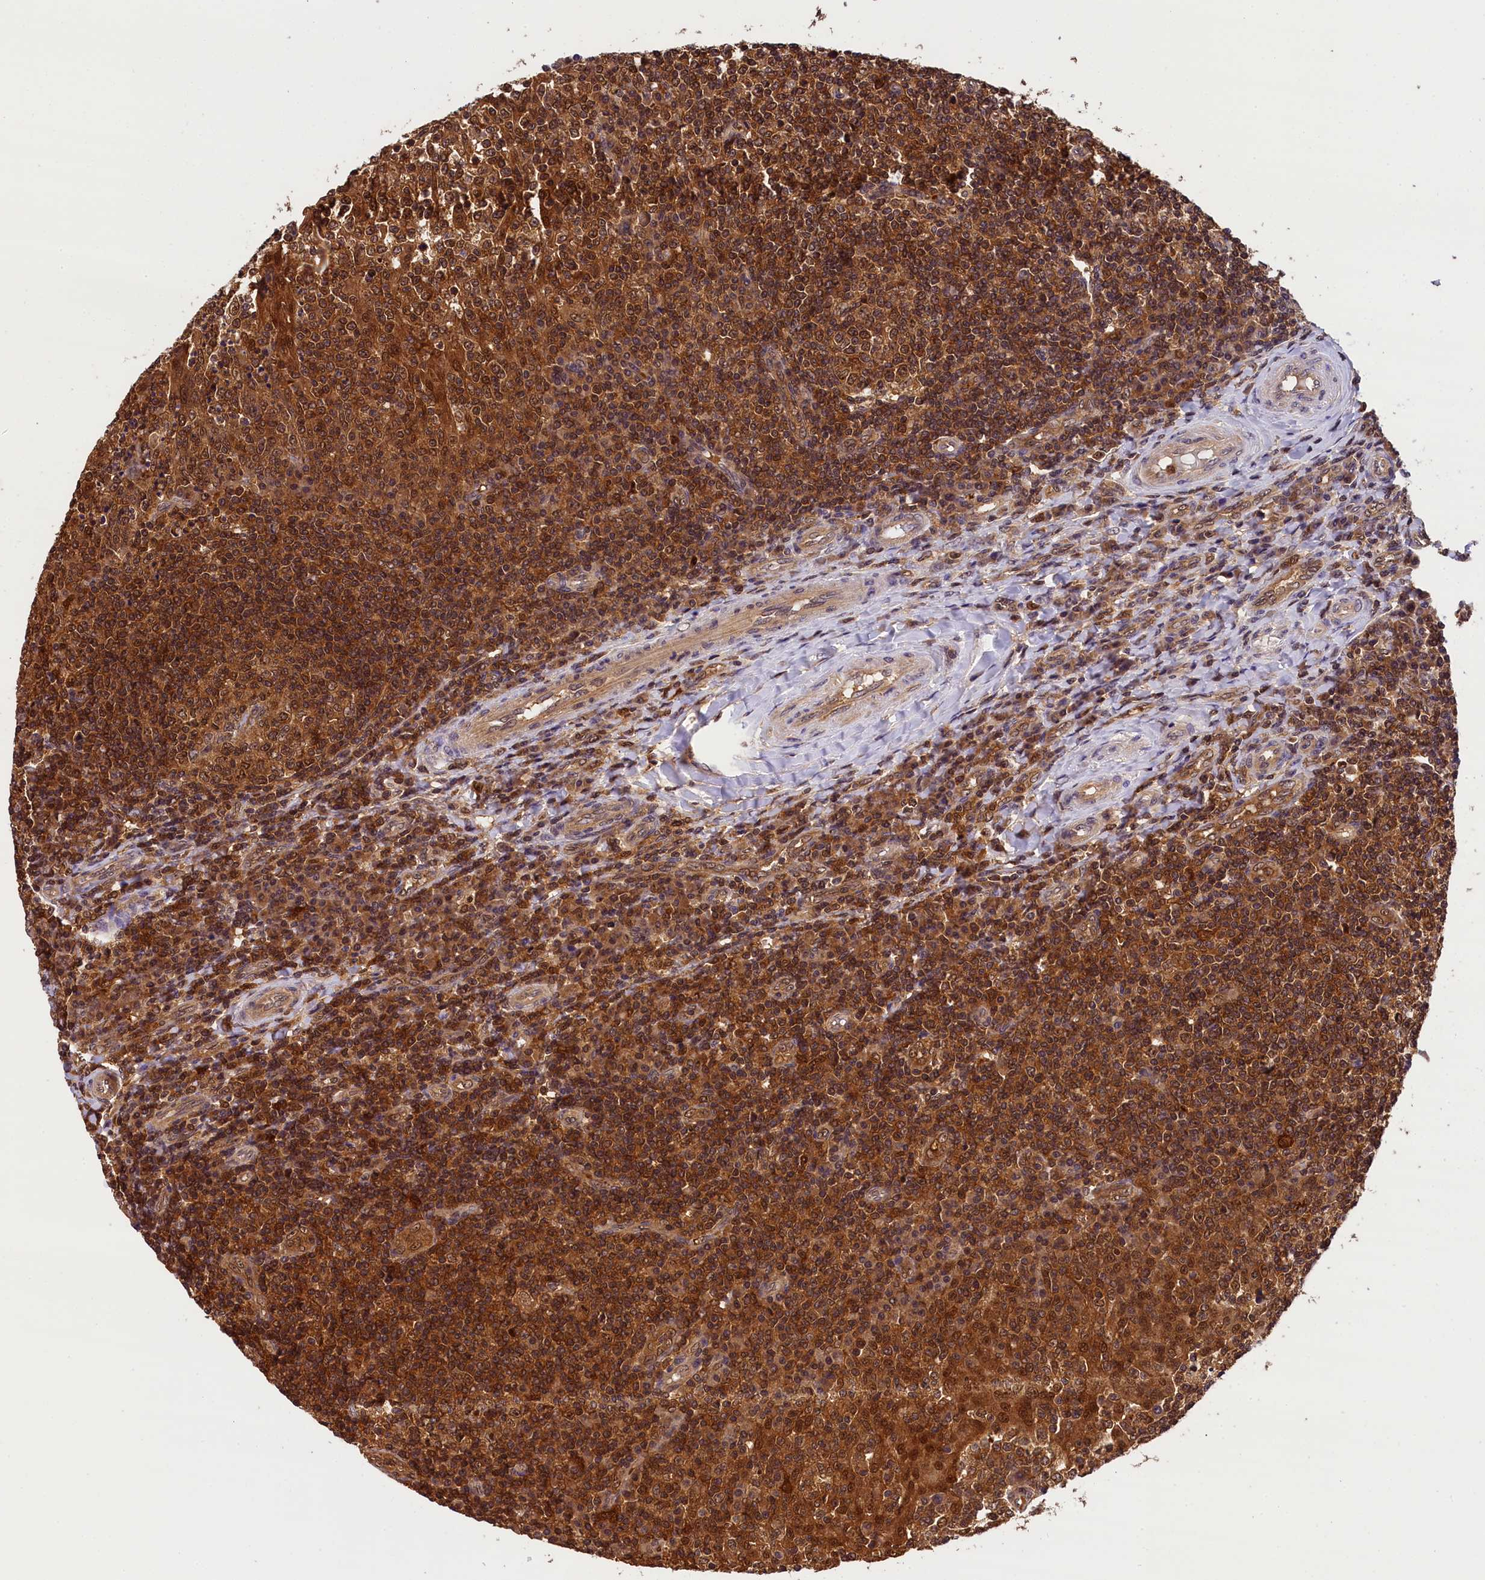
{"staining": {"intensity": "strong", "quantity": ">75%", "location": "nuclear"}, "tissue": "tonsil", "cell_type": "Germinal center cells", "image_type": "normal", "snomed": [{"axis": "morphology", "description": "Normal tissue, NOS"}, {"axis": "topography", "description": "Tonsil"}], "caption": "Tonsil stained for a protein (brown) shows strong nuclear positive expression in approximately >75% of germinal center cells.", "gene": "EIF6", "patient": {"sex": "female", "age": 19}}